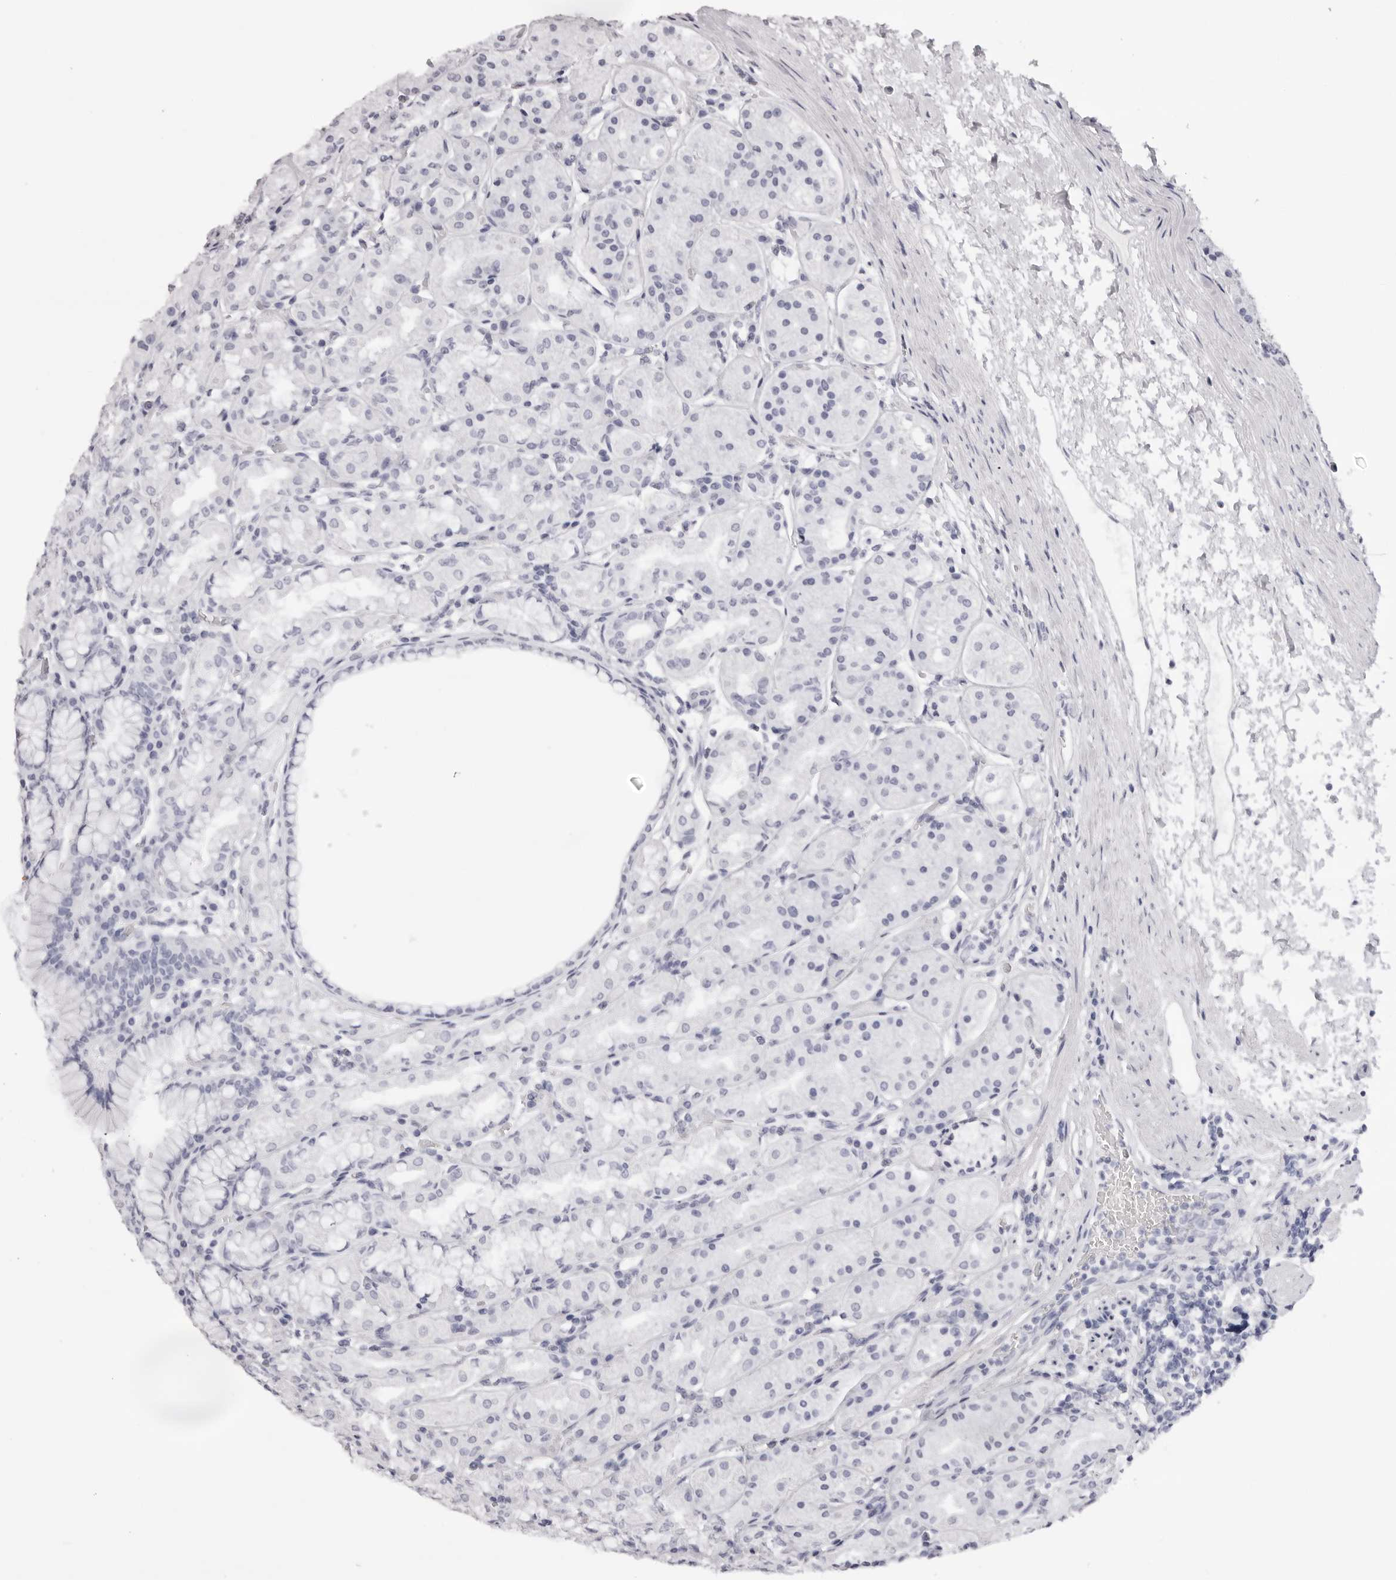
{"staining": {"intensity": "negative", "quantity": "none", "location": "none"}, "tissue": "stomach", "cell_type": "Glandular cells", "image_type": "normal", "snomed": [{"axis": "morphology", "description": "Normal tissue, NOS"}, {"axis": "topography", "description": "Stomach"}, {"axis": "topography", "description": "Stomach, lower"}], "caption": "A histopathology image of stomach stained for a protein reveals no brown staining in glandular cells. (IHC, brightfield microscopy, high magnification).", "gene": "RHO", "patient": {"sex": "female", "age": 56}}